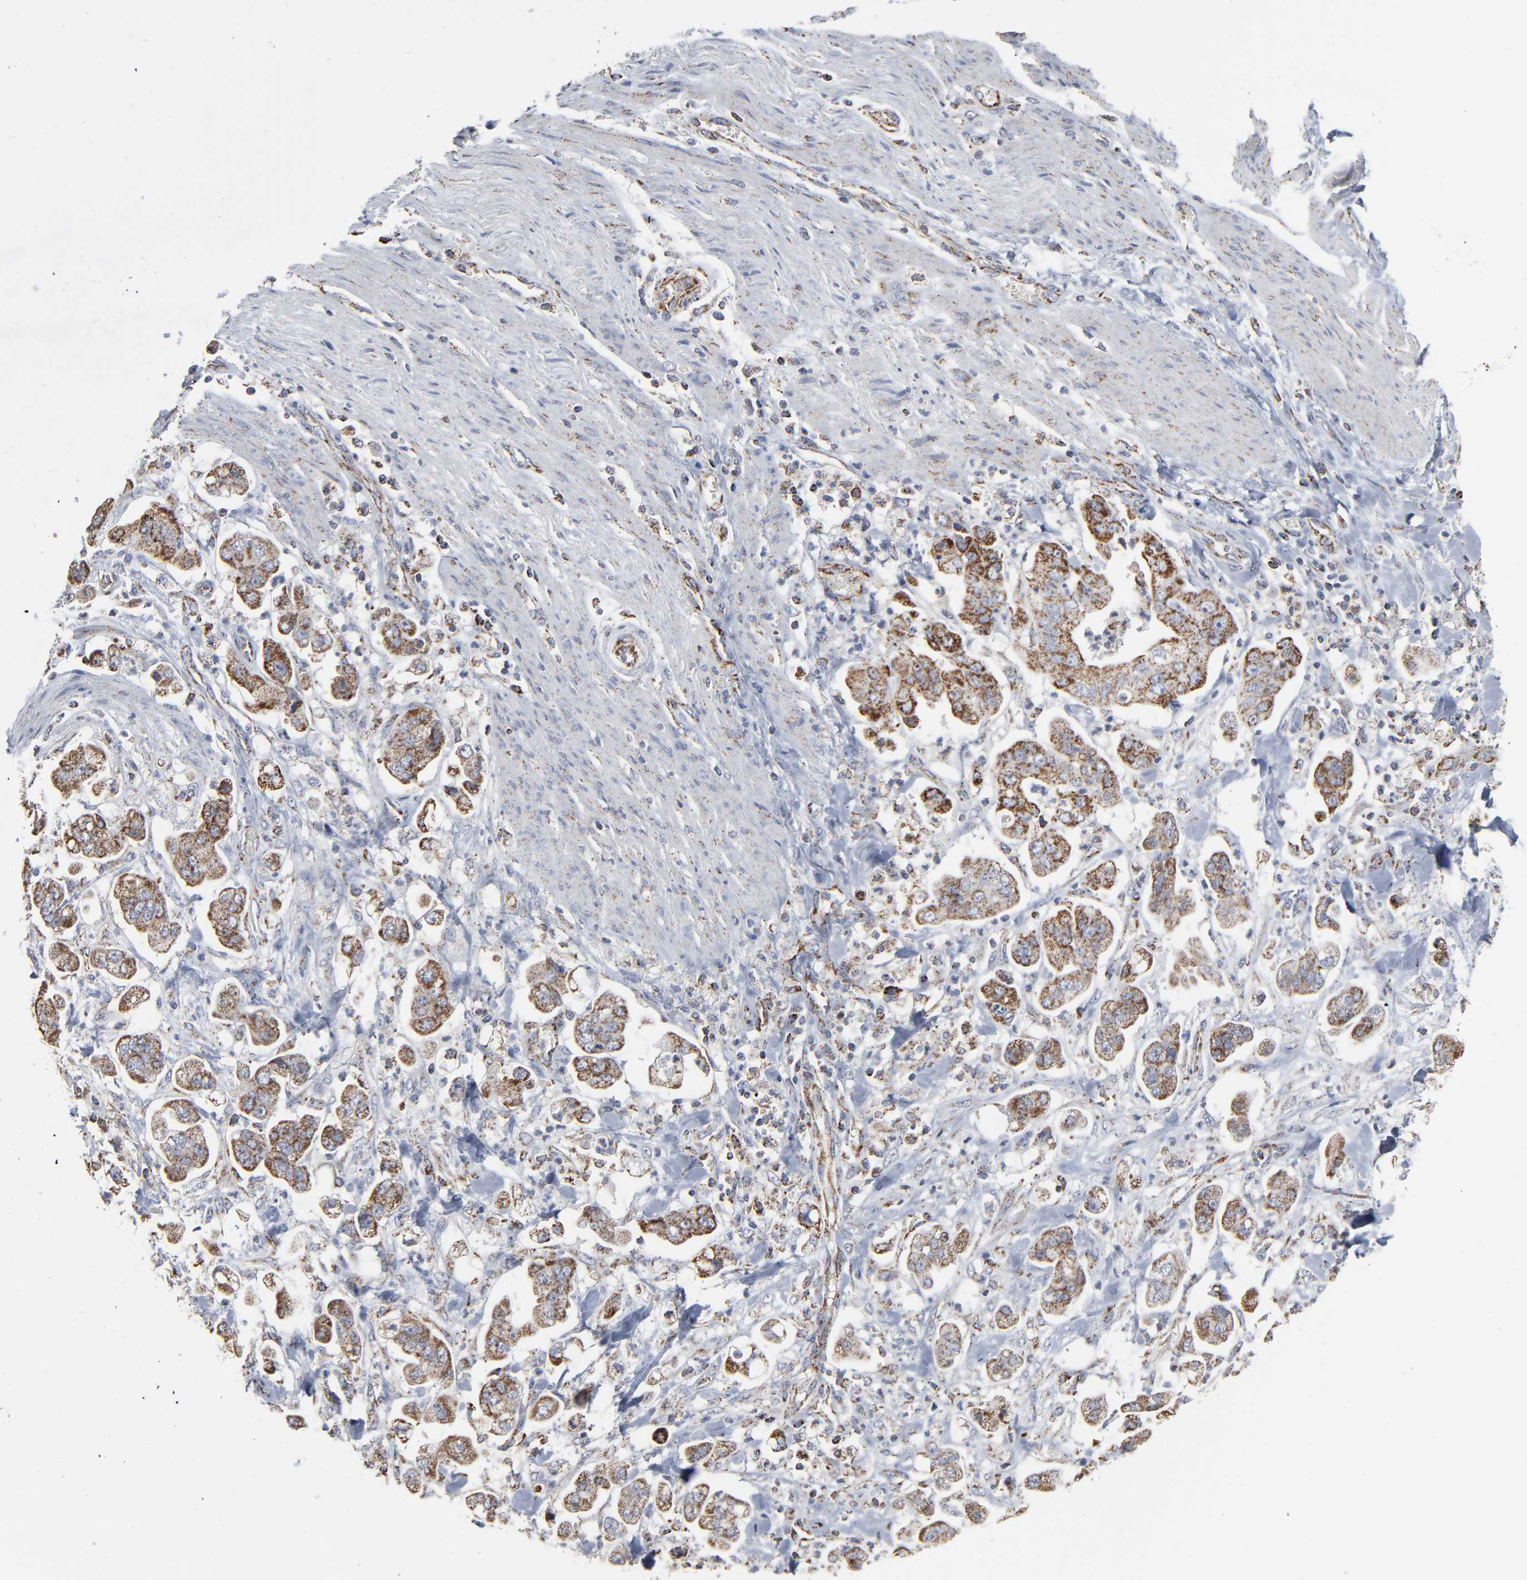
{"staining": {"intensity": "strong", "quantity": ">75%", "location": "cytoplasmic/membranous"}, "tissue": "stomach cancer", "cell_type": "Tumor cells", "image_type": "cancer", "snomed": [{"axis": "morphology", "description": "Adenocarcinoma, NOS"}, {"axis": "topography", "description": "Stomach"}], "caption": "High-magnification brightfield microscopy of stomach cancer (adenocarcinoma) stained with DAB (brown) and counterstained with hematoxylin (blue). tumor cells exhibit strong cytoplasmic/membranous staining is present in about>75% of cells.", "gene": "UQCRC1", "patient": {"sex": "male", "age": 62}}